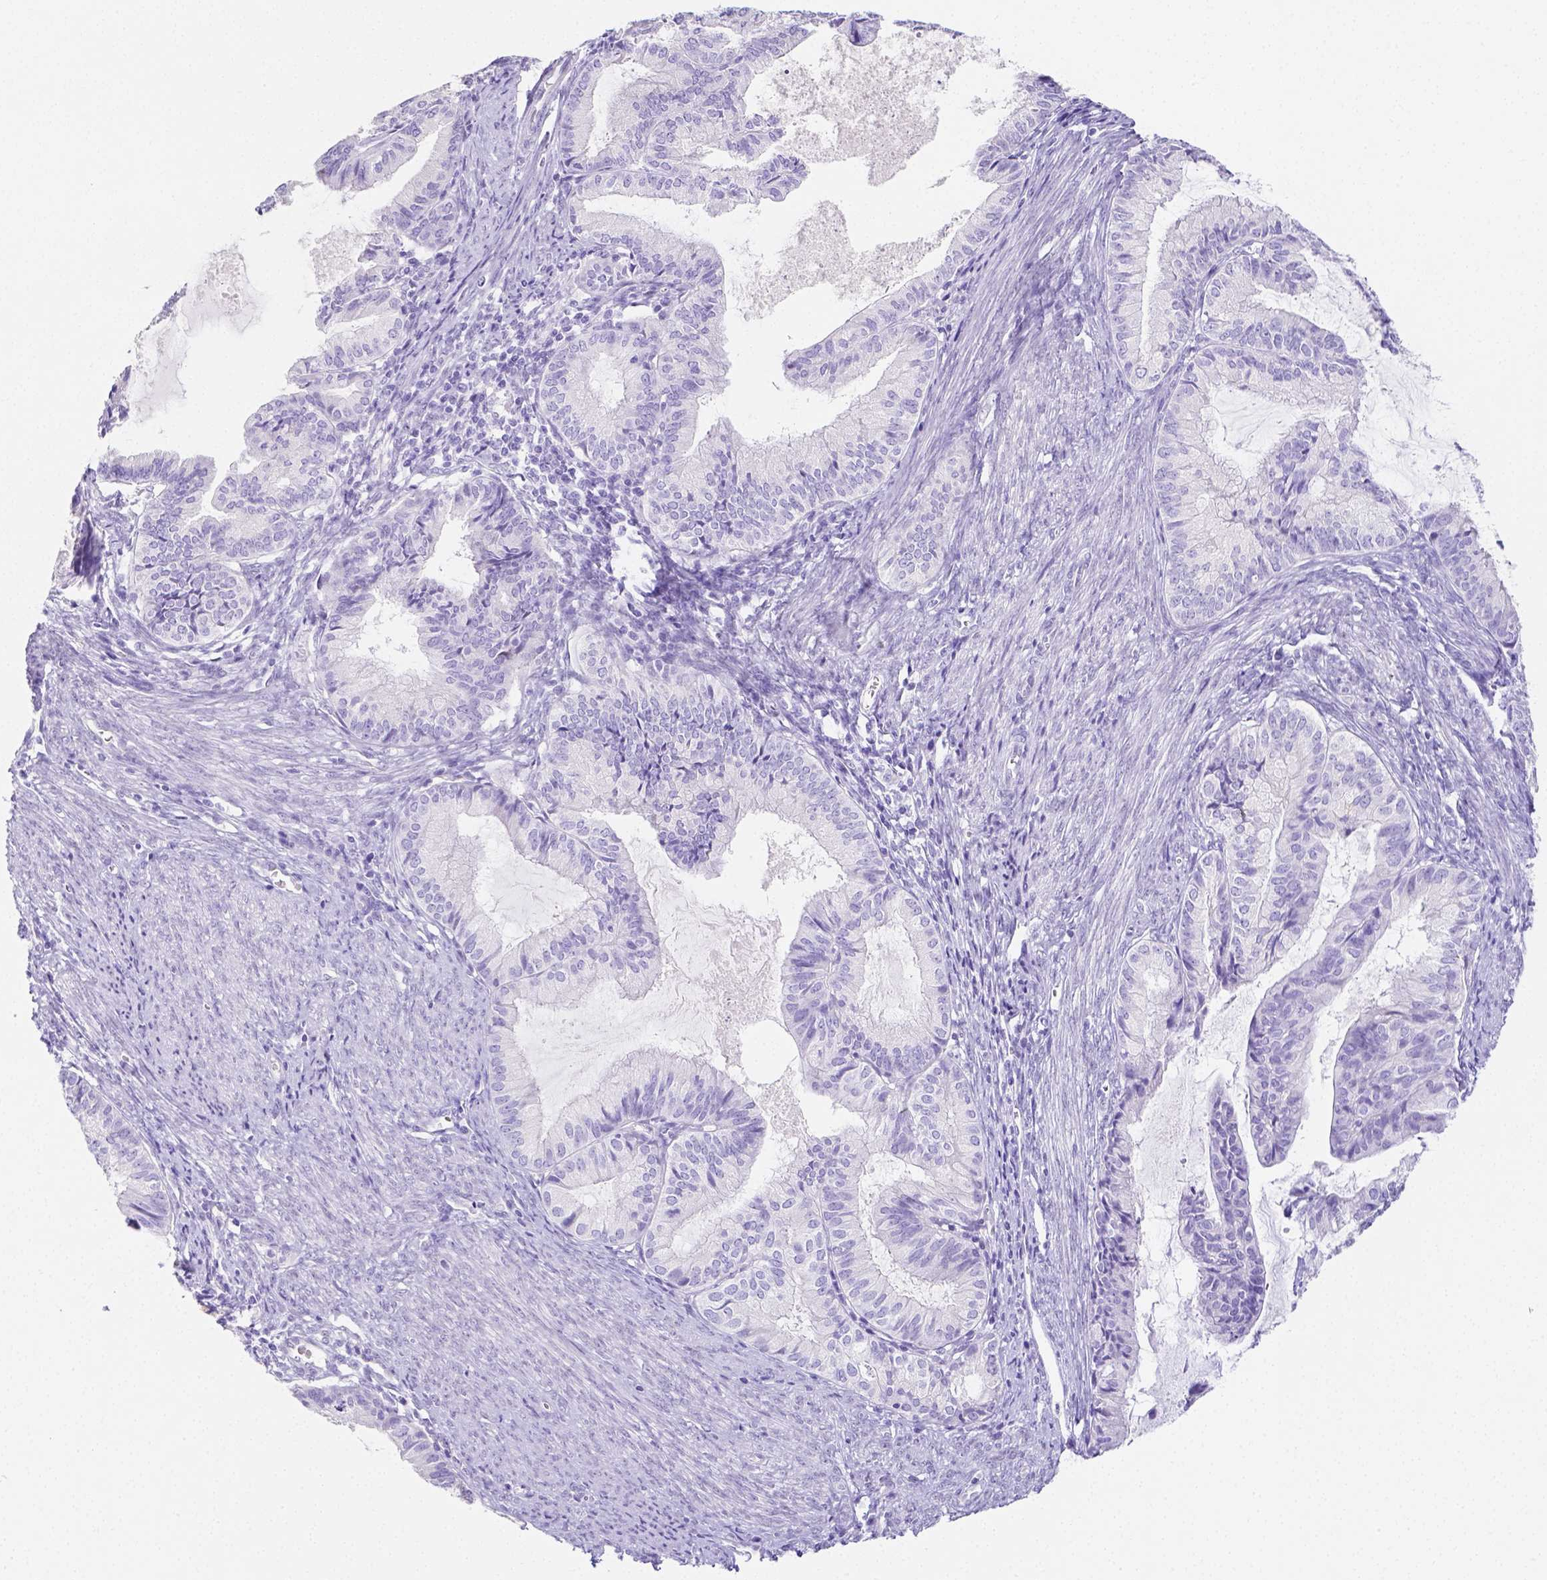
{"staining": {"intensity": "negative", "quantity": "none", "location": "none"}, "tissue": "endometrial cancer", "cell_type": "Tumor cells", "image_type": "cancer", "snomed": [{"axis": "morphology", "description": "Adenocarcinoma, NOS"}, {"axis": "topography", "description": "Endometrium"}], "caption": "This is a histopathology image of IHC staining of endometrial cancer (adenocarcinoma), which shows no expression in tumor cells.", "gene": "ARHGAP36", "patient": {"sex": "female", "age": 86}}